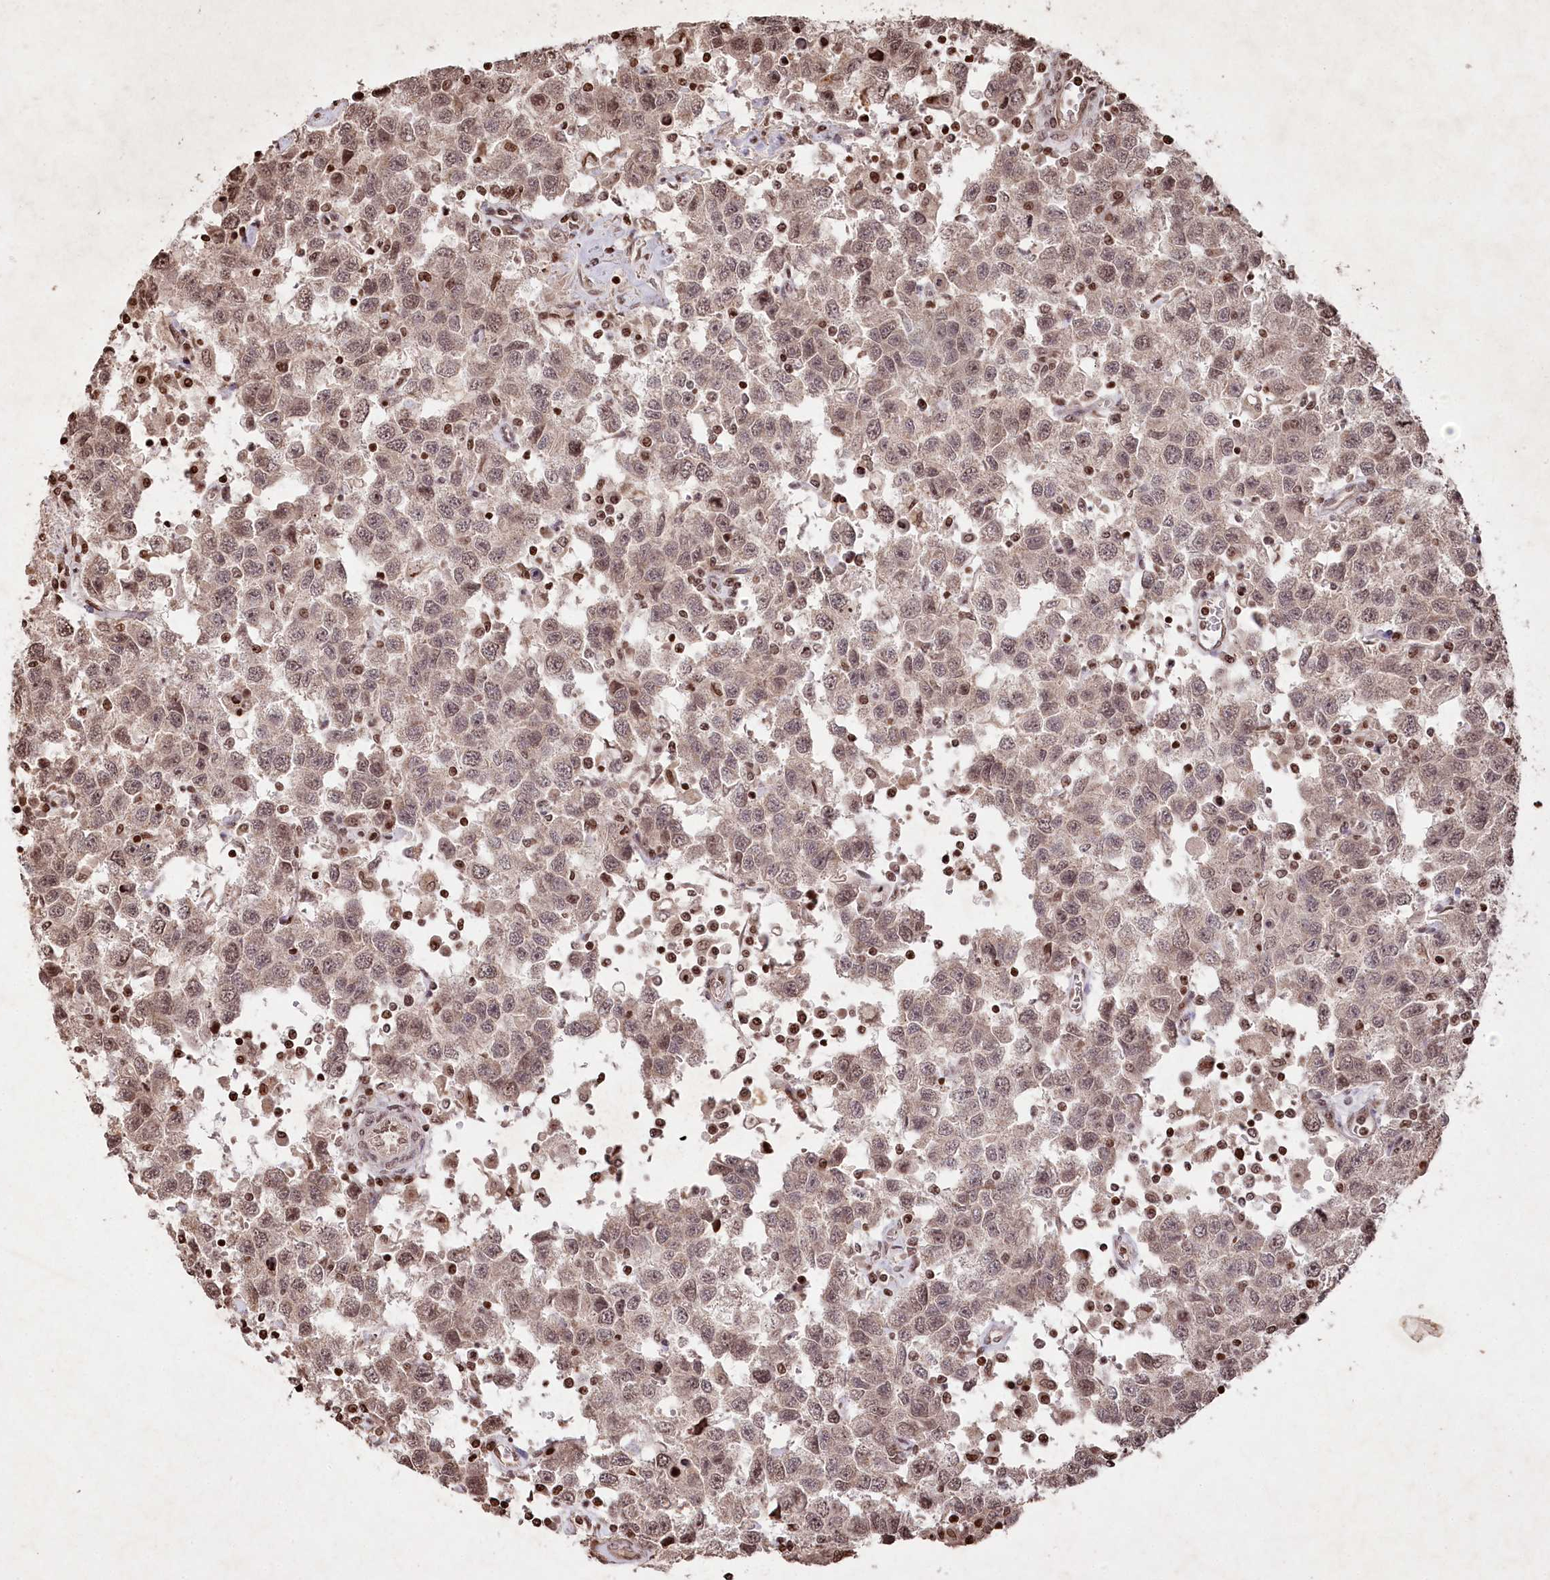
{"staining": {"intensity": "moderate", "quantity": ">75%", "location": "nuclear"}, "tissue": "testis cancer", "cell_type": "Tumor cells", "image_type": "cancer", "snomed": [{"axis": "morphology", "description": "Seminoma, NOS"}, {"axis": "topography", "description": "Testis"}], "caption": "High-magnification brightfield microscopy of testis cancer stained with DAB (brown) and counterstained with hematoxylin (blue). tumor cells exhibit moderate nuclear positivity is seen in about>75% of cells.", "gene": "CCSER2", "patient": {"sex": "male", "age": 41}}